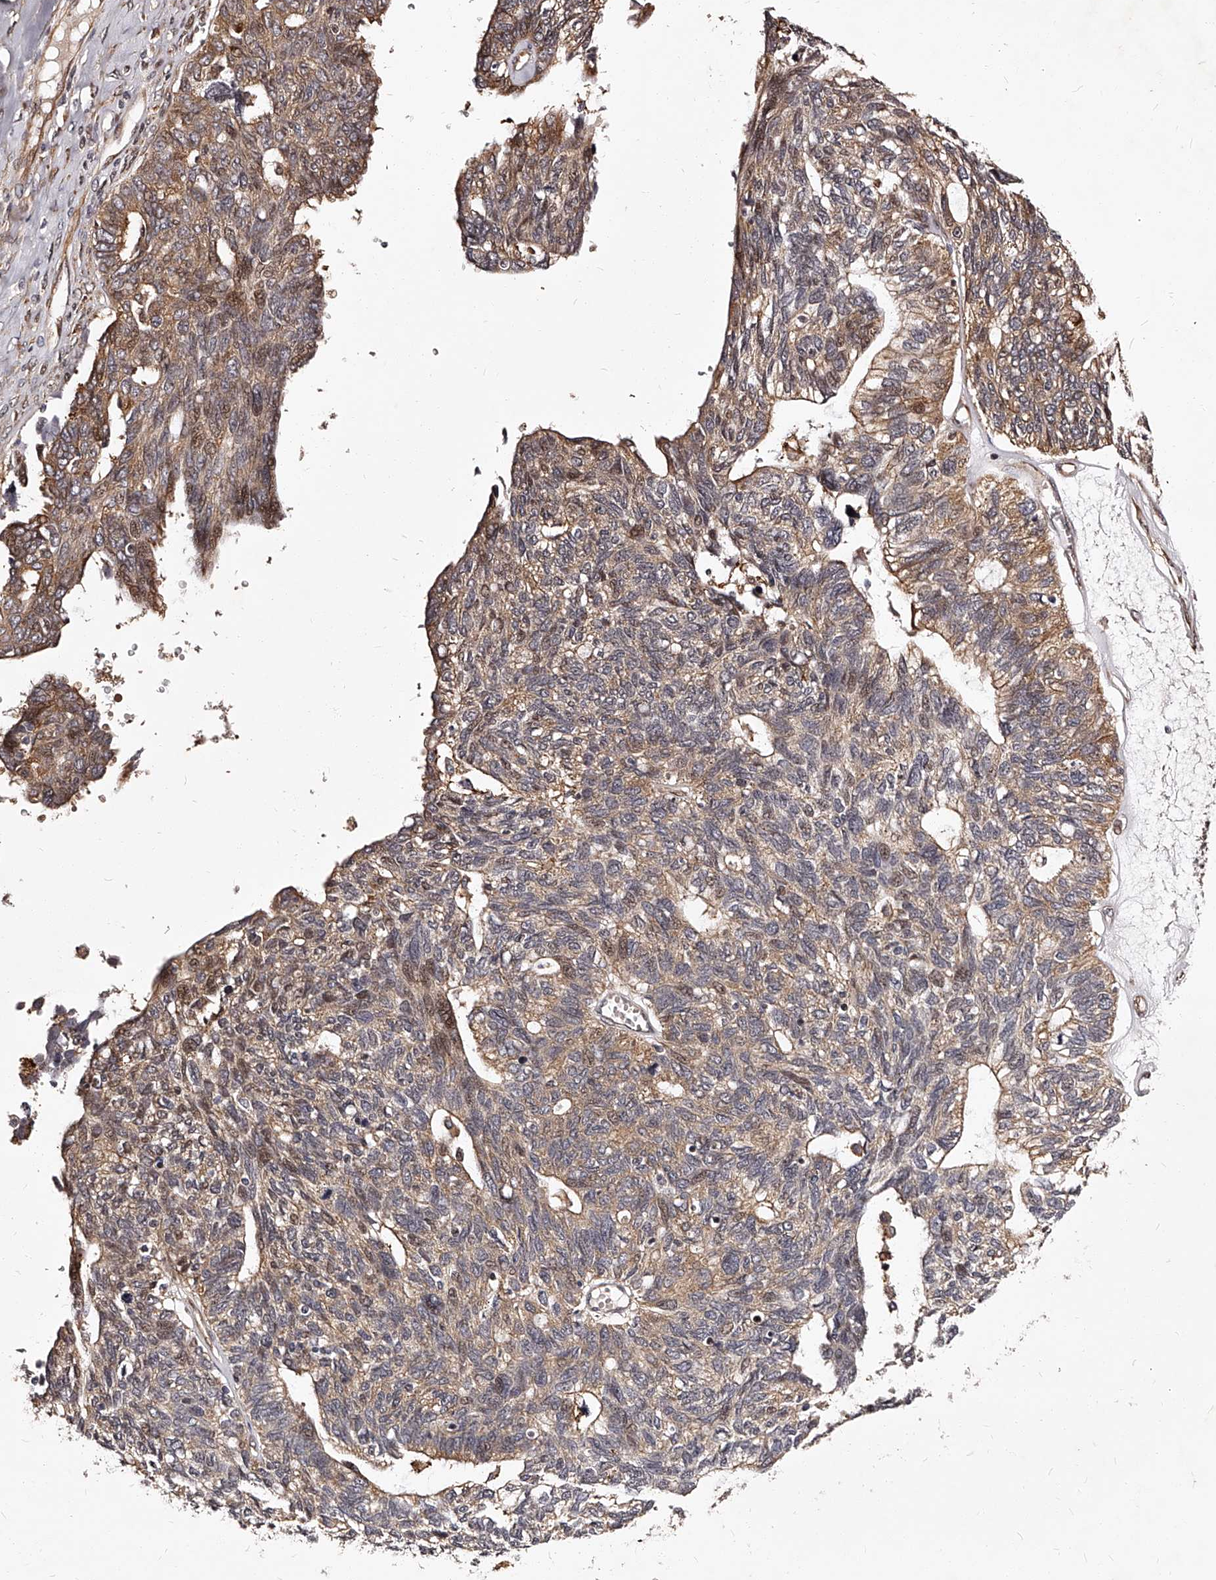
{"staining": {"intensity": "moderate", "quantity": "25%-75%", "location": "cytoplasmic/membranous,nuclear"}, "tissue": "ovarian cancer", "cell_type": "Tumor cells", "image_type": "cancer", "snomed": [{"axis": "morphology", "description": "Cystadenocarcinoma, serous, NOS"}, {"axis": "topography", "description": "Ovary"}], "caption": "Ovarian cancer stained for a protein (brown) demonstrates moderate cytoplasmic/membranous and nuclear positive staining in about 25%-75% of tumor cells.", "gene": "RSC1A1", "patient": {"sex": "female", "age": 79}}